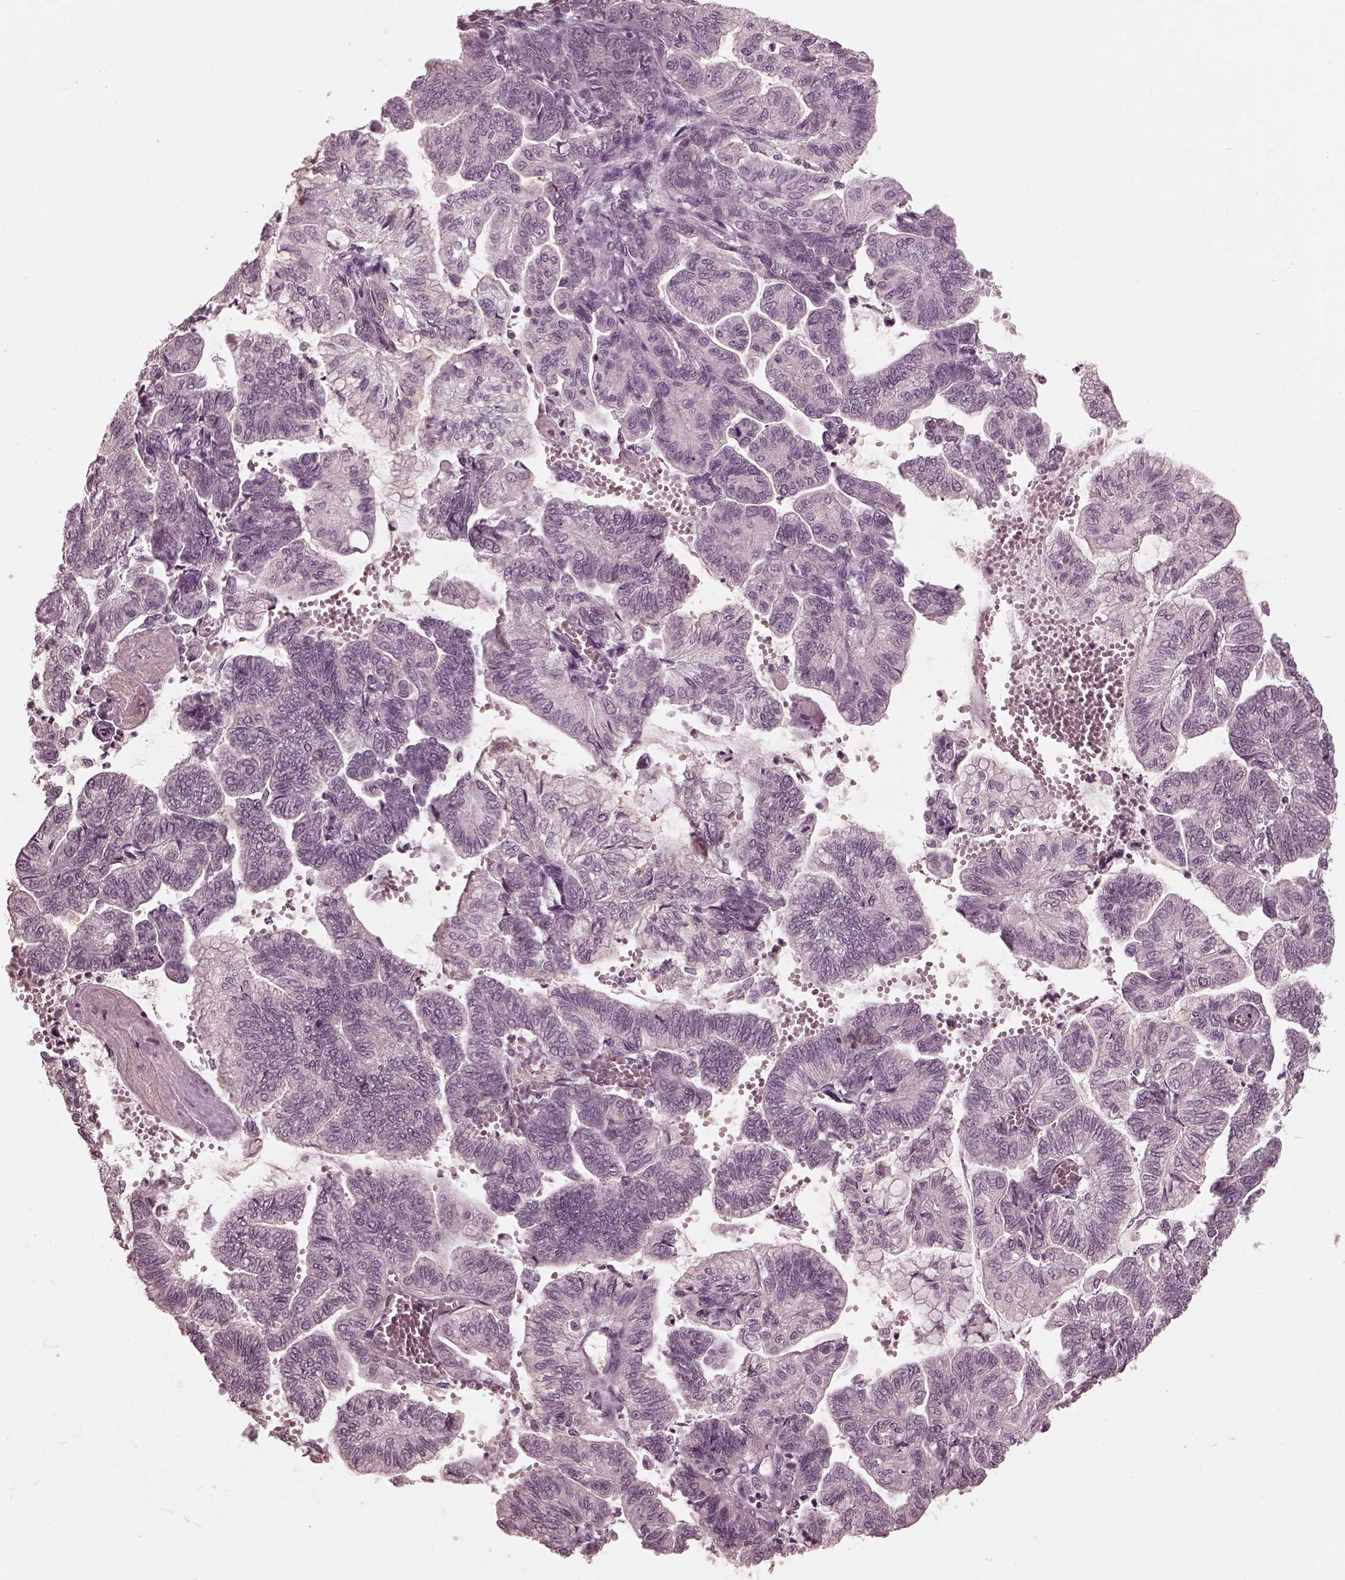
{"staining": {"intensity": "negative", "quantity": "none", "location": "none"}, "tissue": "stomach cancer", "cell_type": "Tumor cells", "image_type": "cancer", "snomed": [{"axis": "morphology", "description": "Adenocarcinoma, NOS"}, {"axis": "topography", "description": "Stomach"}], "caption": "Tumor cells are negative for protein expression in human adenocarcinoma (stomach).", "gene": "RGS7", "patient": {"sex": "male", "age": 83}}